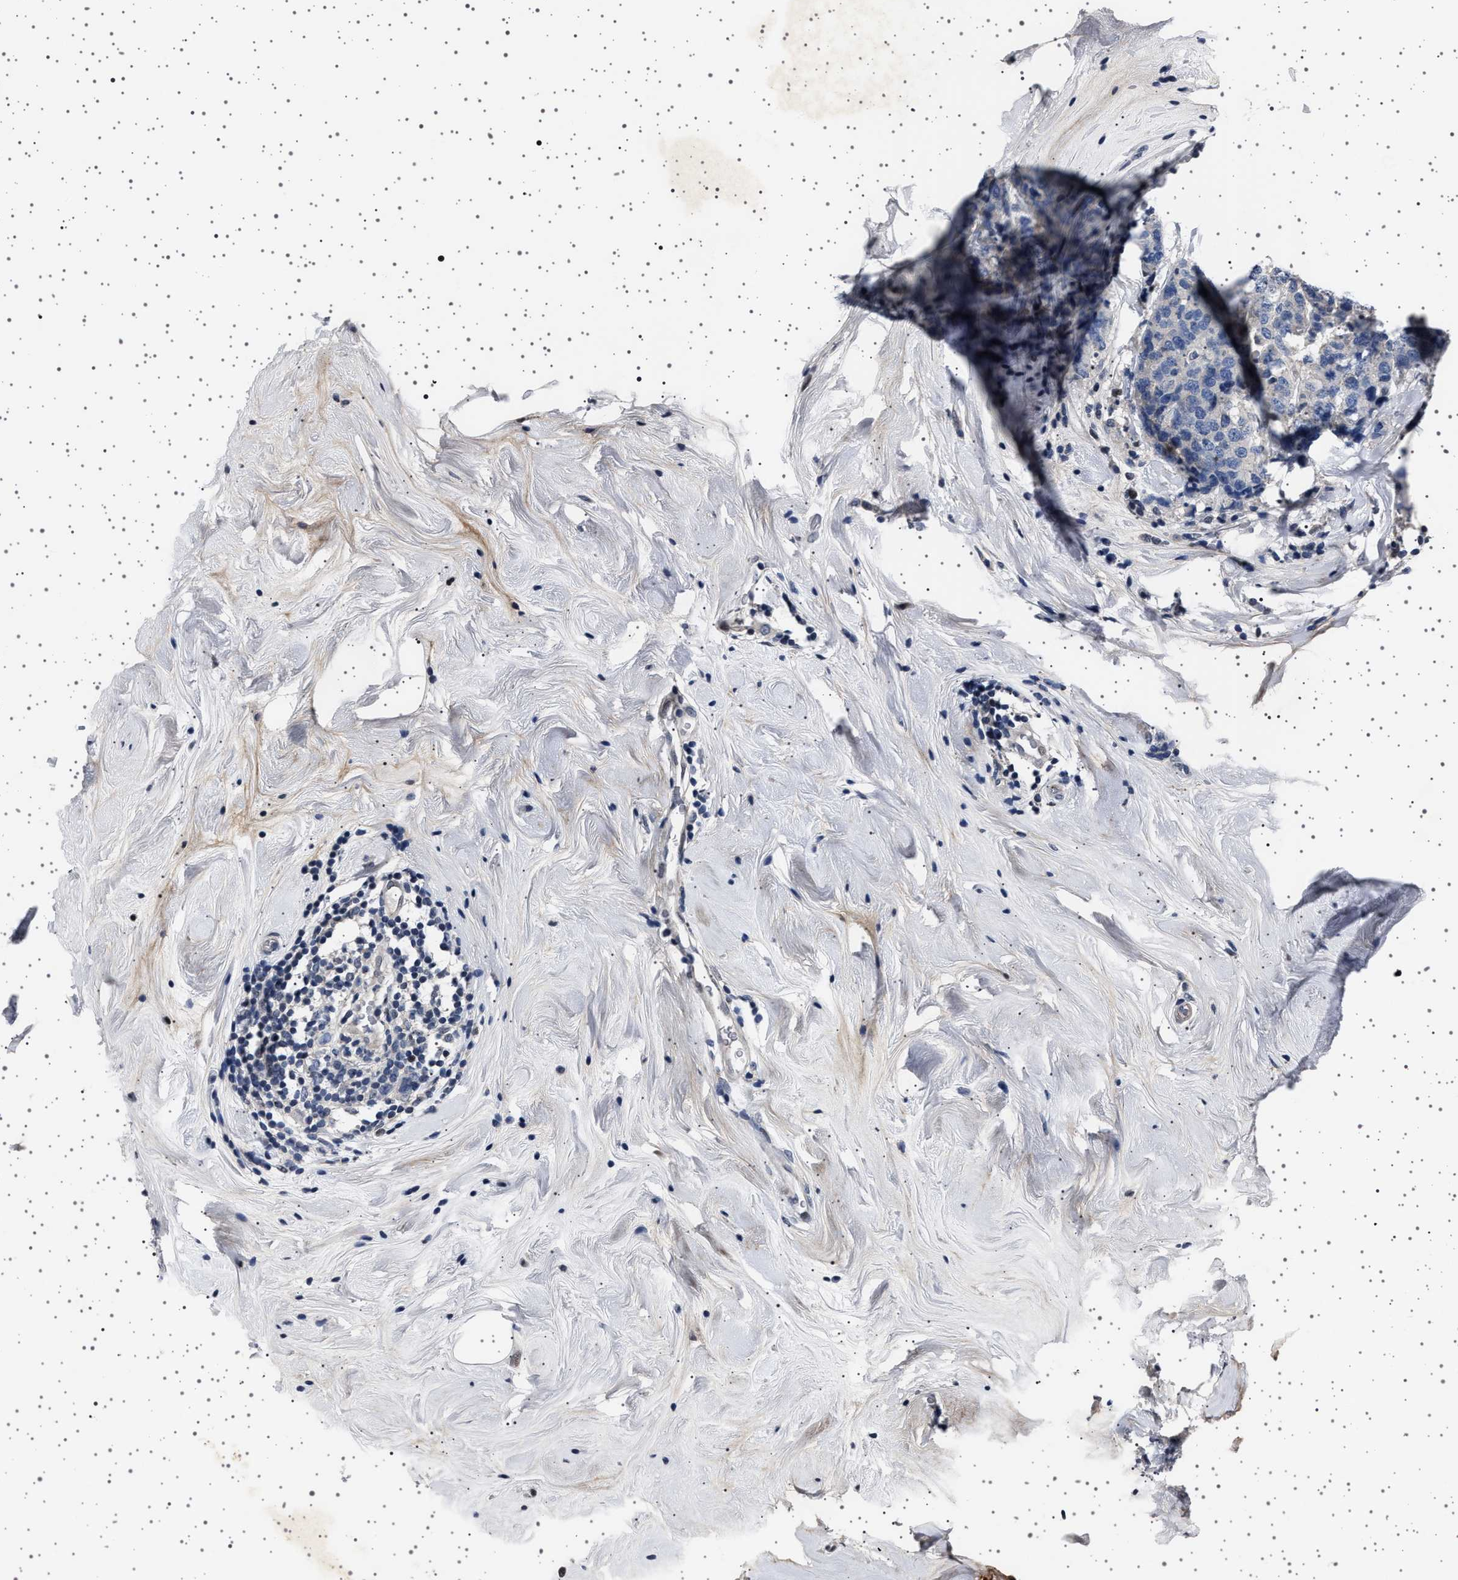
{"staining": {"intensity": "negative", "quantity": "none", "location": "none"}, "tissue": "breast cancer", "cell_type": "Tumor cells", "image_type": "cancer", "snomed": [{"axis": "morphology", "description": "Lobular carcinoma"}, {"axis": "topography", "description": "Breast"}], "caption": "Immunohistochemistry (IHC) of human breast lobular carcinoma demonstrates no expression in tumor cells. (Immunohistochemistry (IHC), brightfield microscopy, high magnification).", "gene": "PAK5", "patient": {"sex": "female", "age": 59}}